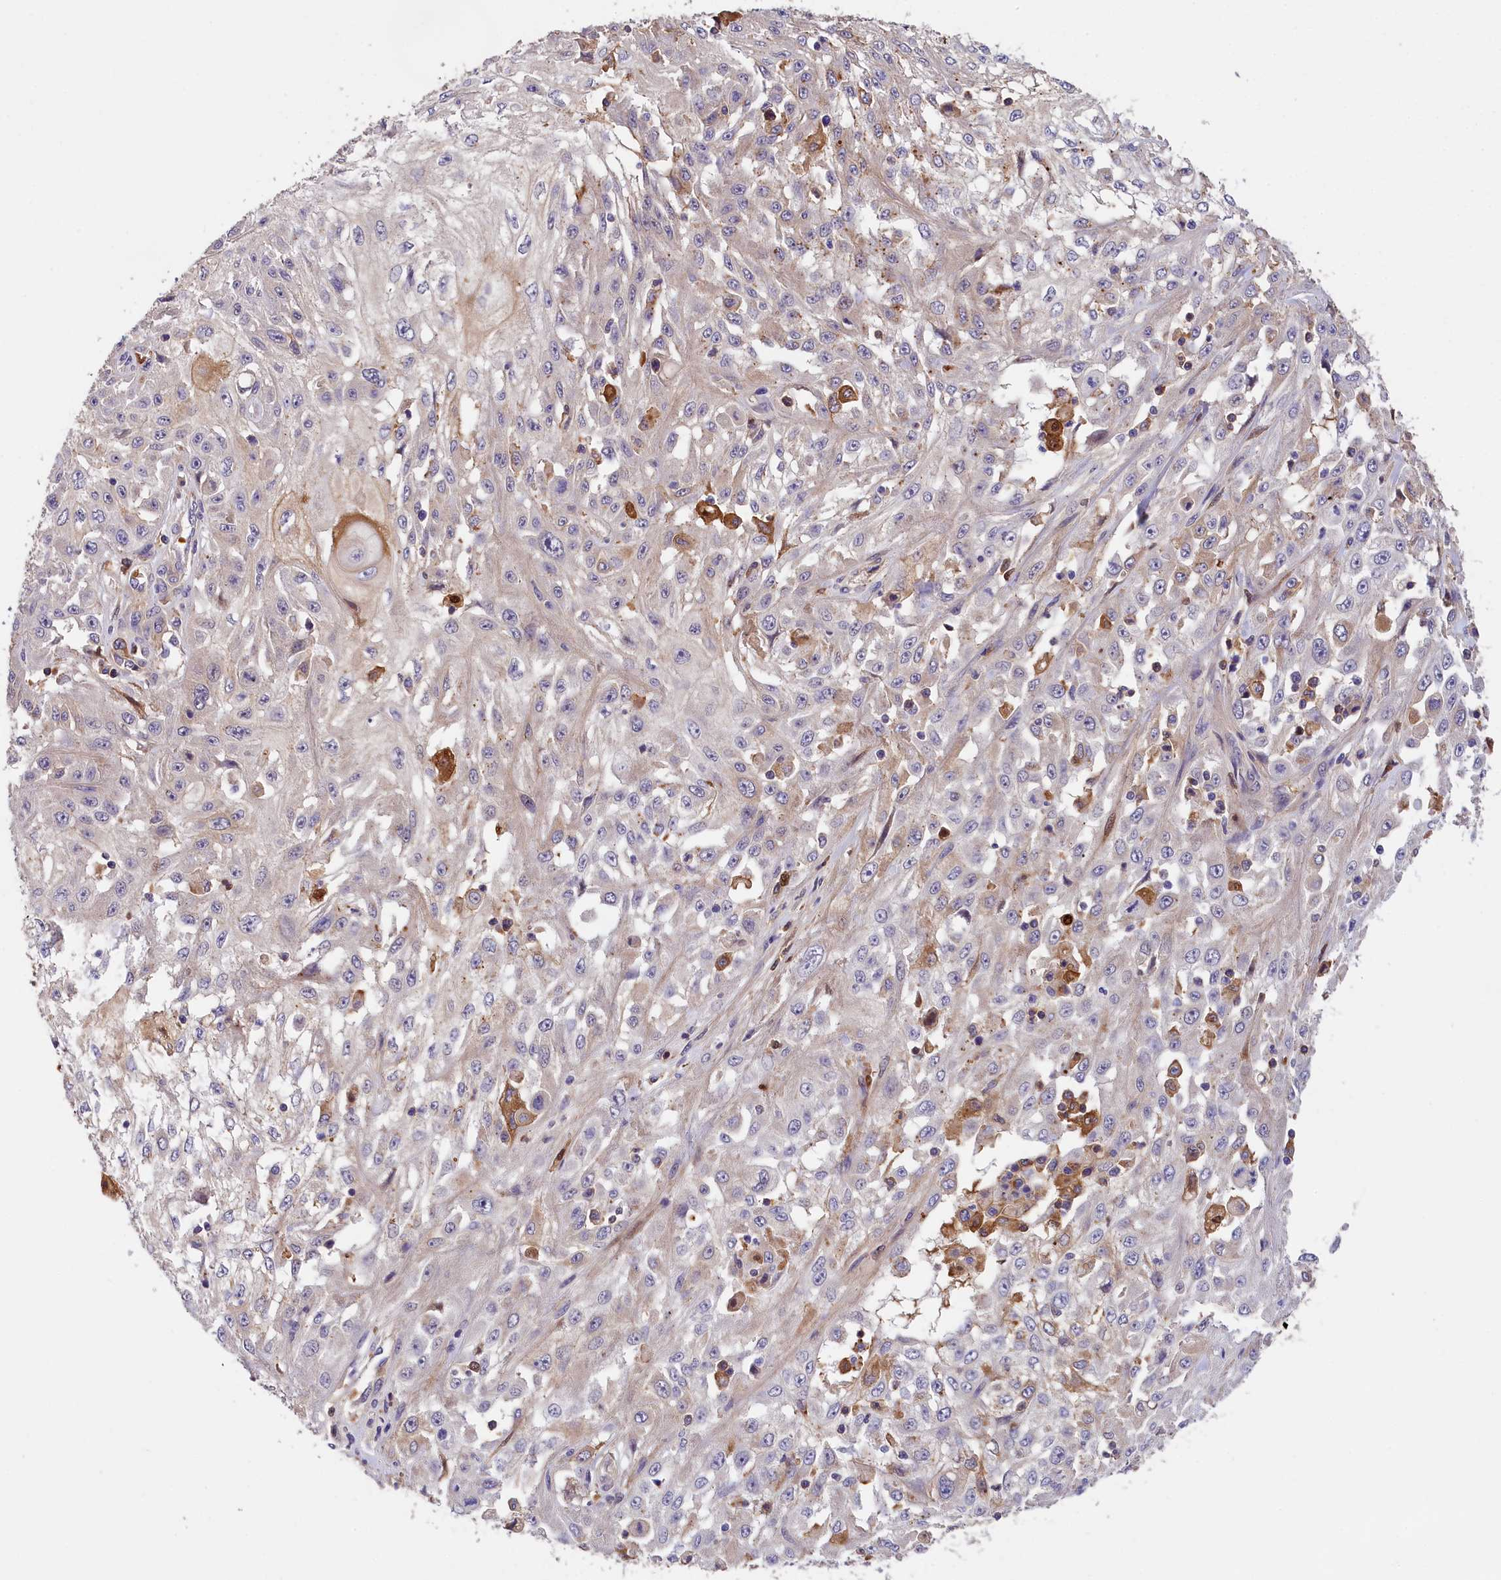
{"staining": {"intensity": "negative", "quantity": "none", "location": "none"}, "tissue": "skin cancer", "cell_type": "Tumor cells", "image_type": "cancer", "snomed": [{"axis": "morphology", "description": "Squamous cell carcinoma, NOS"}, {"axis": "morphology", "description": "Squamous cell carcinoma, metastatic, NOS"}, {"axis": "topography", "description": "Skin"}, {"axis": "topography", "description": "Lymph node"}], "caption": "Immunohistochemistry photomicrograph of human skin cancer (metastatic squamous cell carcinoma) stained for a protein (brown), which demonstrates no staining in tumor cells.", "gene": "PHAF1", "patient": {"sex": "male", "age": 75}}